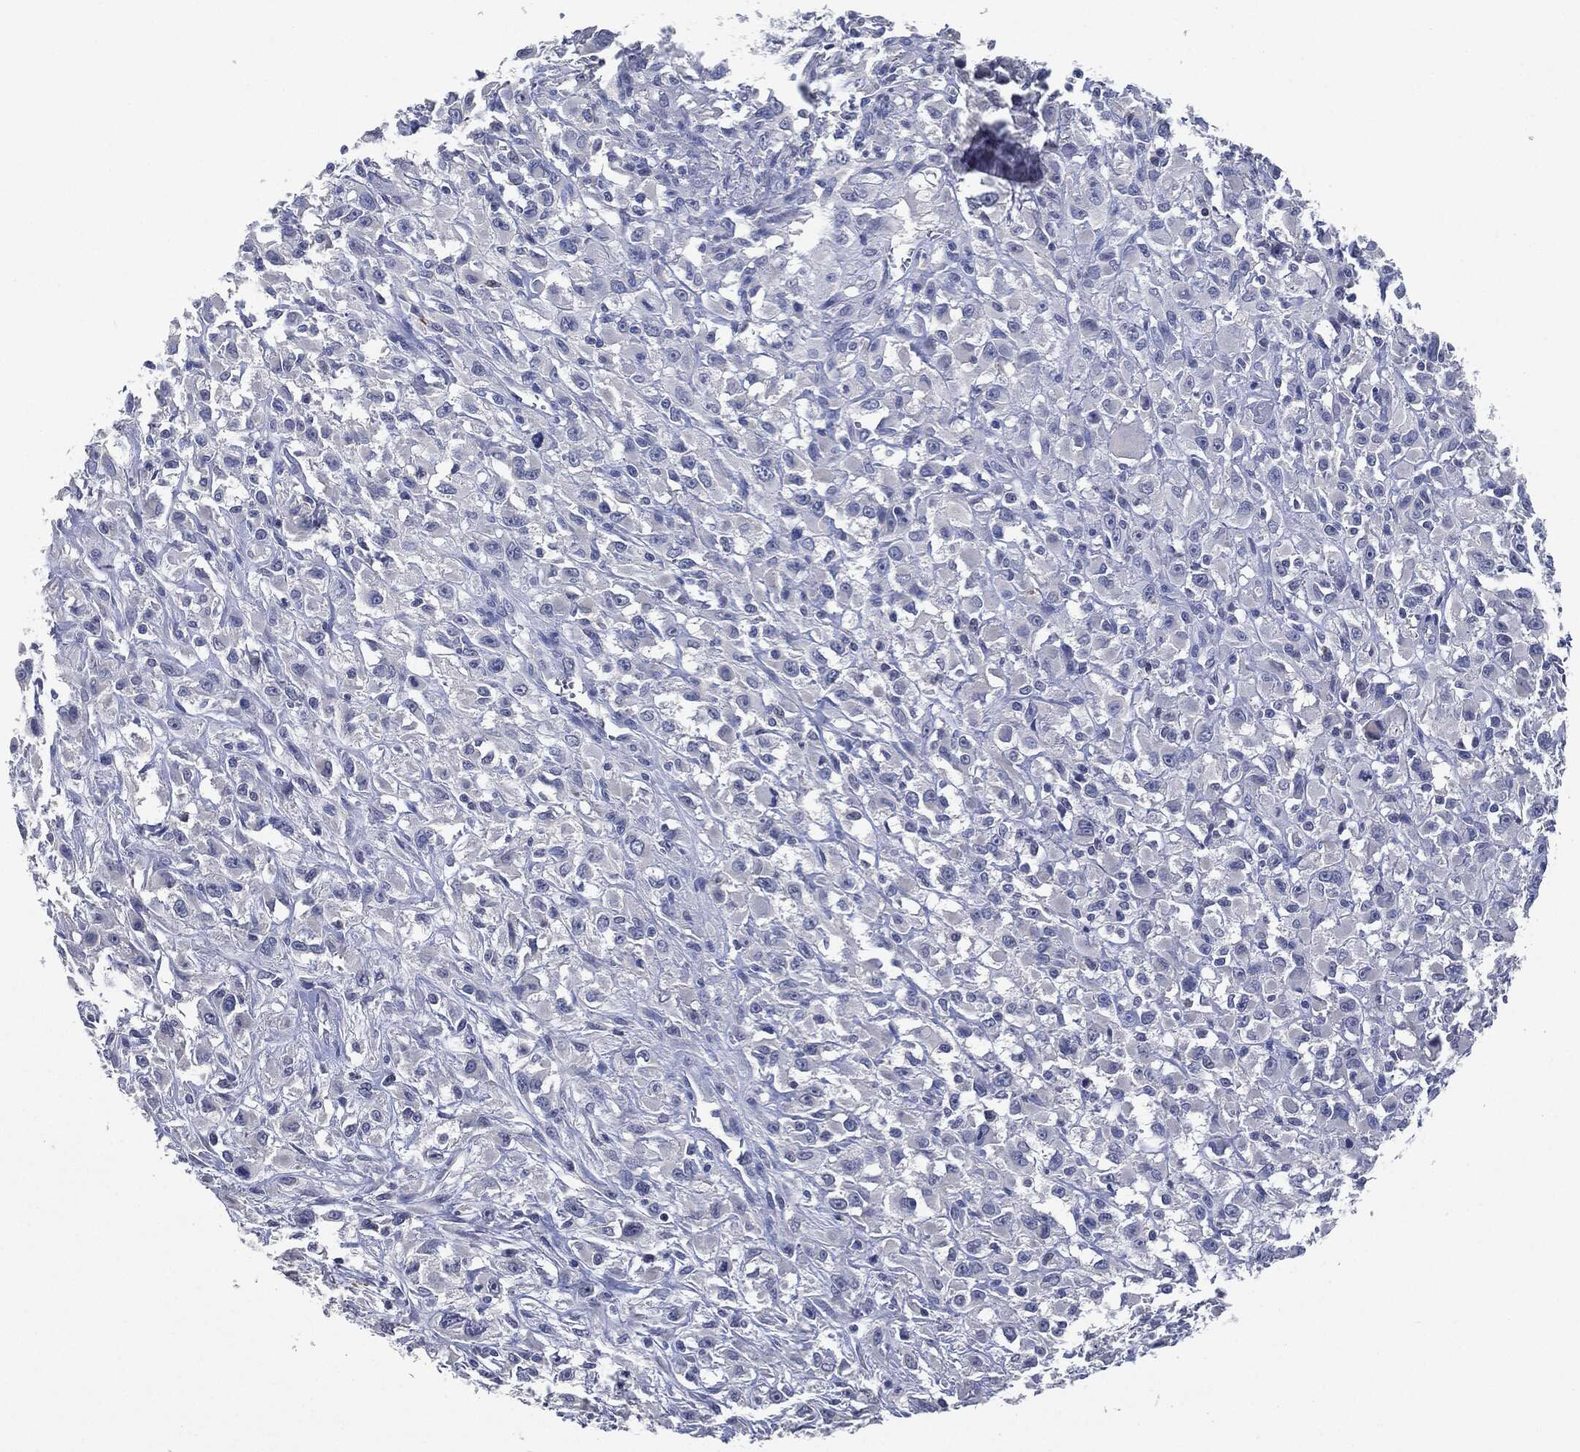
{"staining": {"intensity": "negative", "quantity": "none", "location": "none"}, "tissue": "head and neck cancer", "cell_type": "Tumor cells", "image_type": "cancer", "snomed": [{"axis": "morphology", "description": "Squamous cell carcinoma, NOS"}, {"axis": "morphology", "description": "Squamous cell carcinoma, metastatic, NOS"}, {"axis": "topography", "description": "Oral tissue"}, {"axis": "topography", "description": "Head-Neck"}], "caption": "Head and neck metastatic squamous cell carcinoma was stained to show a protein in brown. There is no significant expression in tumor cells. (DAB immunohistochemistry (IHC) visualized using brightfield microscopy, high magnification).", "gene": "NTRK1", "patient": {"sex": "female", "age": 85}}